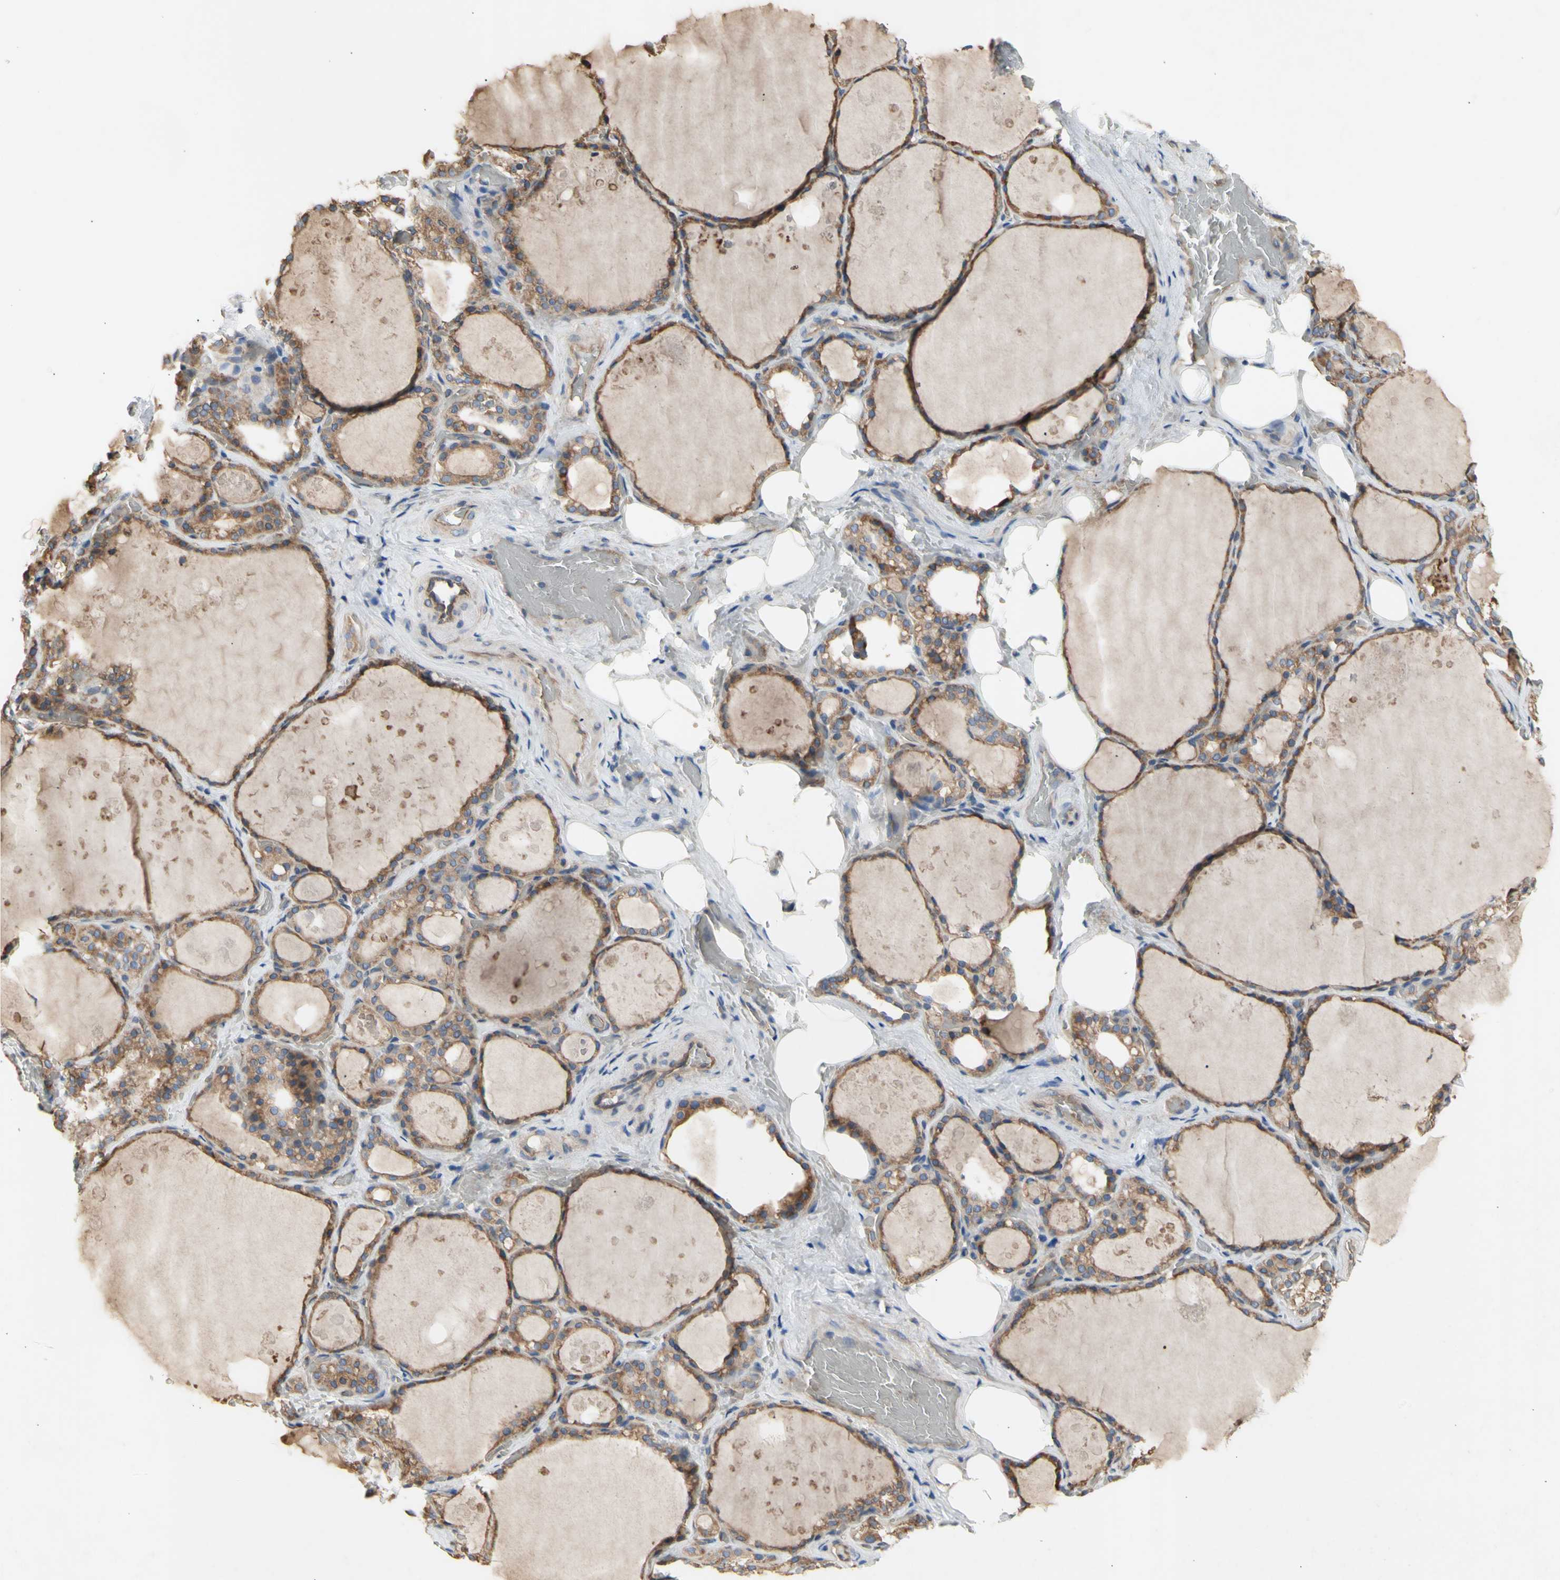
{"staining": {"intensity": "moderate", "quantity": ">75%", "location": "cytoplasmic/membranous"}, "tissue": "thyroid gland", "cell_type": "Glandular cells", "image_type": "normal", "snomed": [{"axis": "morphology", "description": "Normal tissue, NOS"}, {"axis": "topography", "description": "Thyroid gland"}], "caption": "High-power microscopy captured an immunohistochemistry image of benign thyroid gland, revealing moderate cytoplasmic/membranous positivity in about >75% of glandular cells. The protein is stained brown, and the nuclei are stained in blue (DAB IHC with brightfield microscopy, high magnification).", "gene": "KLC1", "patient": {"sex": "male", "age": 61}}